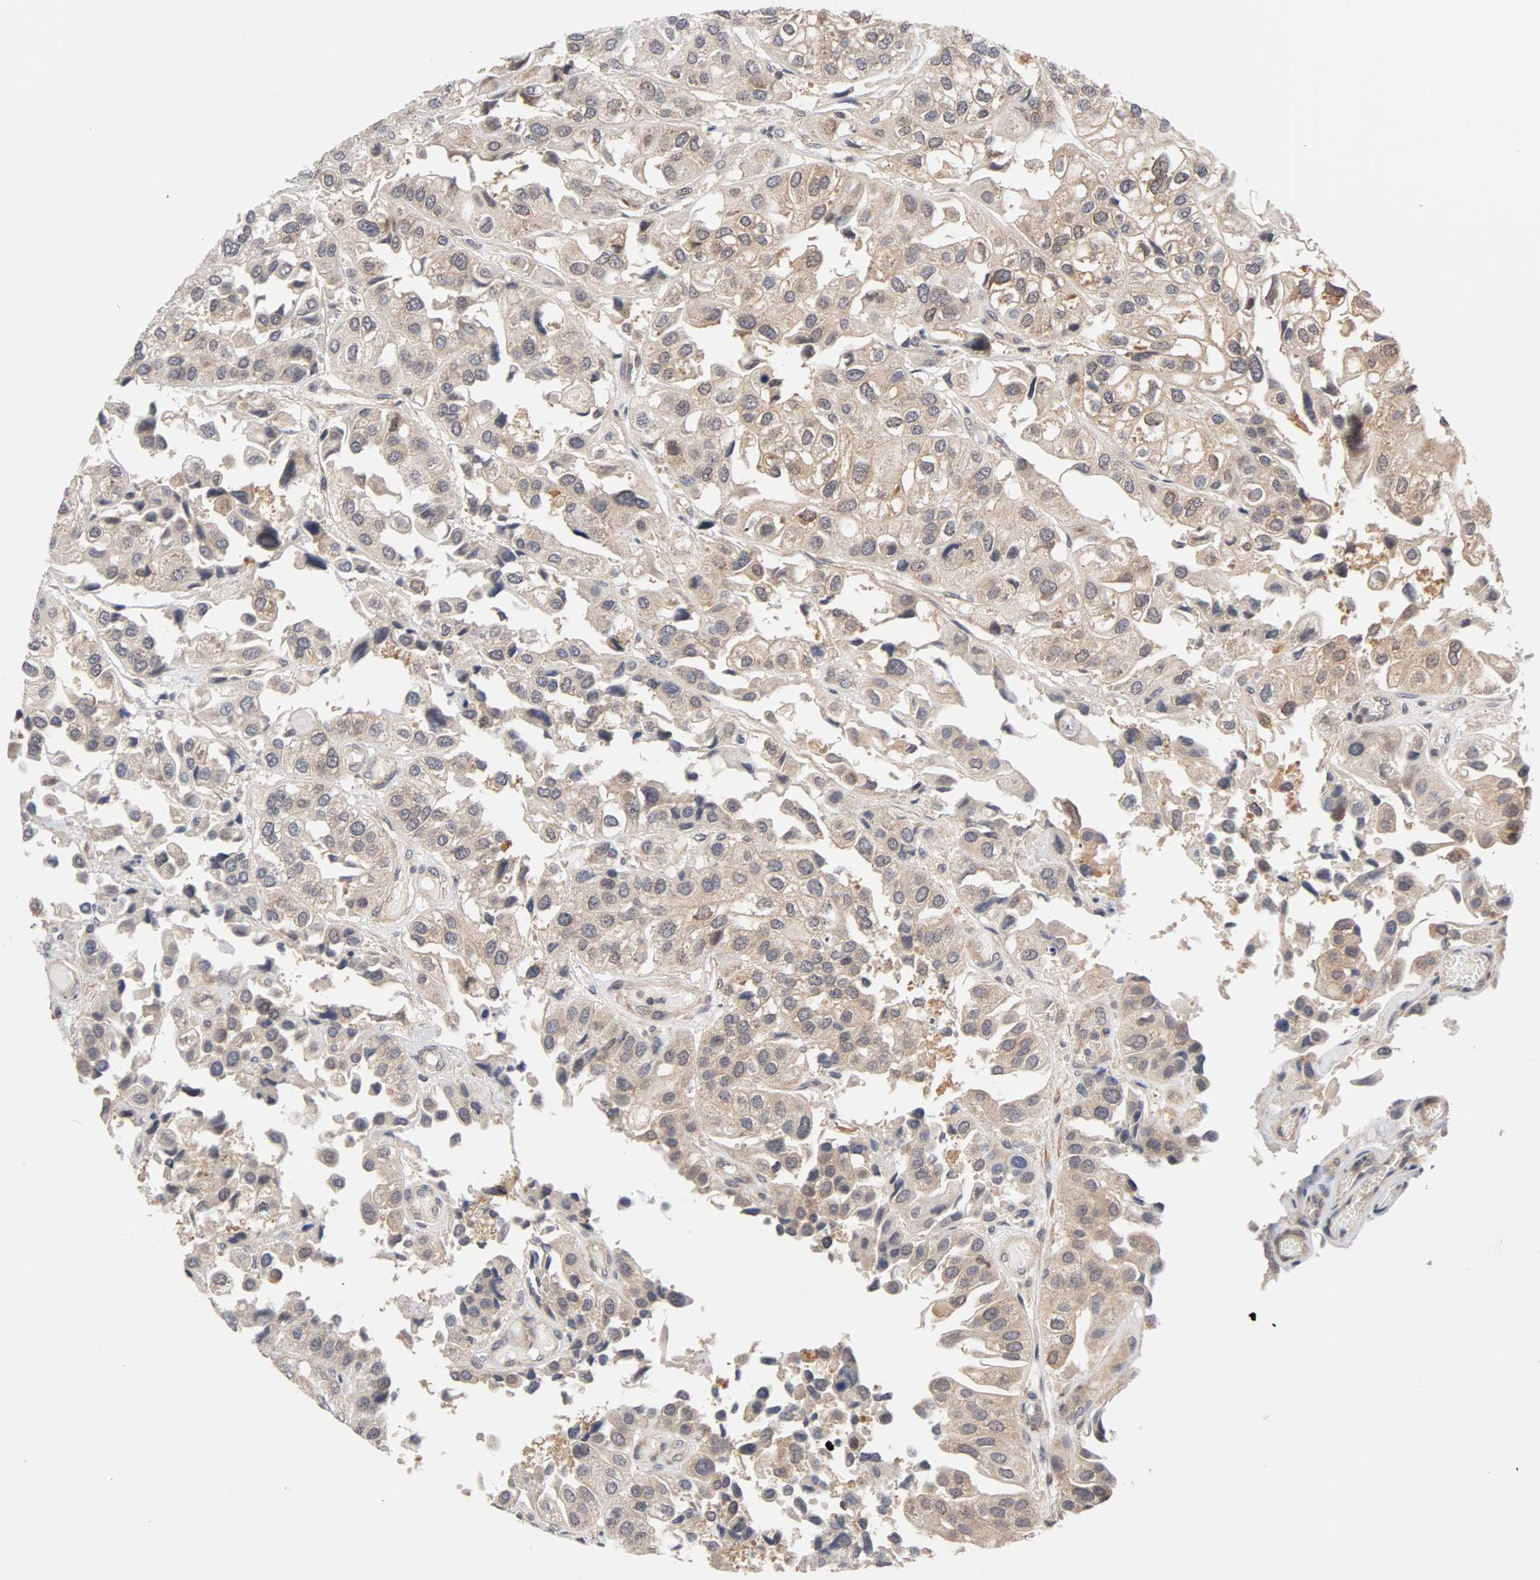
{"staining": {"intensity": "strong", "quantity": ">75%", "location": "cytoplasmic/membranous,nuclear"}, "tissue": "urothelial cancer", "cell_type": "Tumor cells", "image_type": "cancer", "snomed": [{"axis": "morphology", "description": "Urothelial carcinoma, High grade"}, {"axis": "topography", "description": "Urinary bladder"}], "caption": "An image of human urothelial carcinoma (high-grade) stained for a protein demonstrates strong cytoplasmic/membranous and nuclear brown staining in tumor cells. Nuclei are stained in blue.", "gene": "UBE2M", "patient": {"sex": "female", "age": 64}}